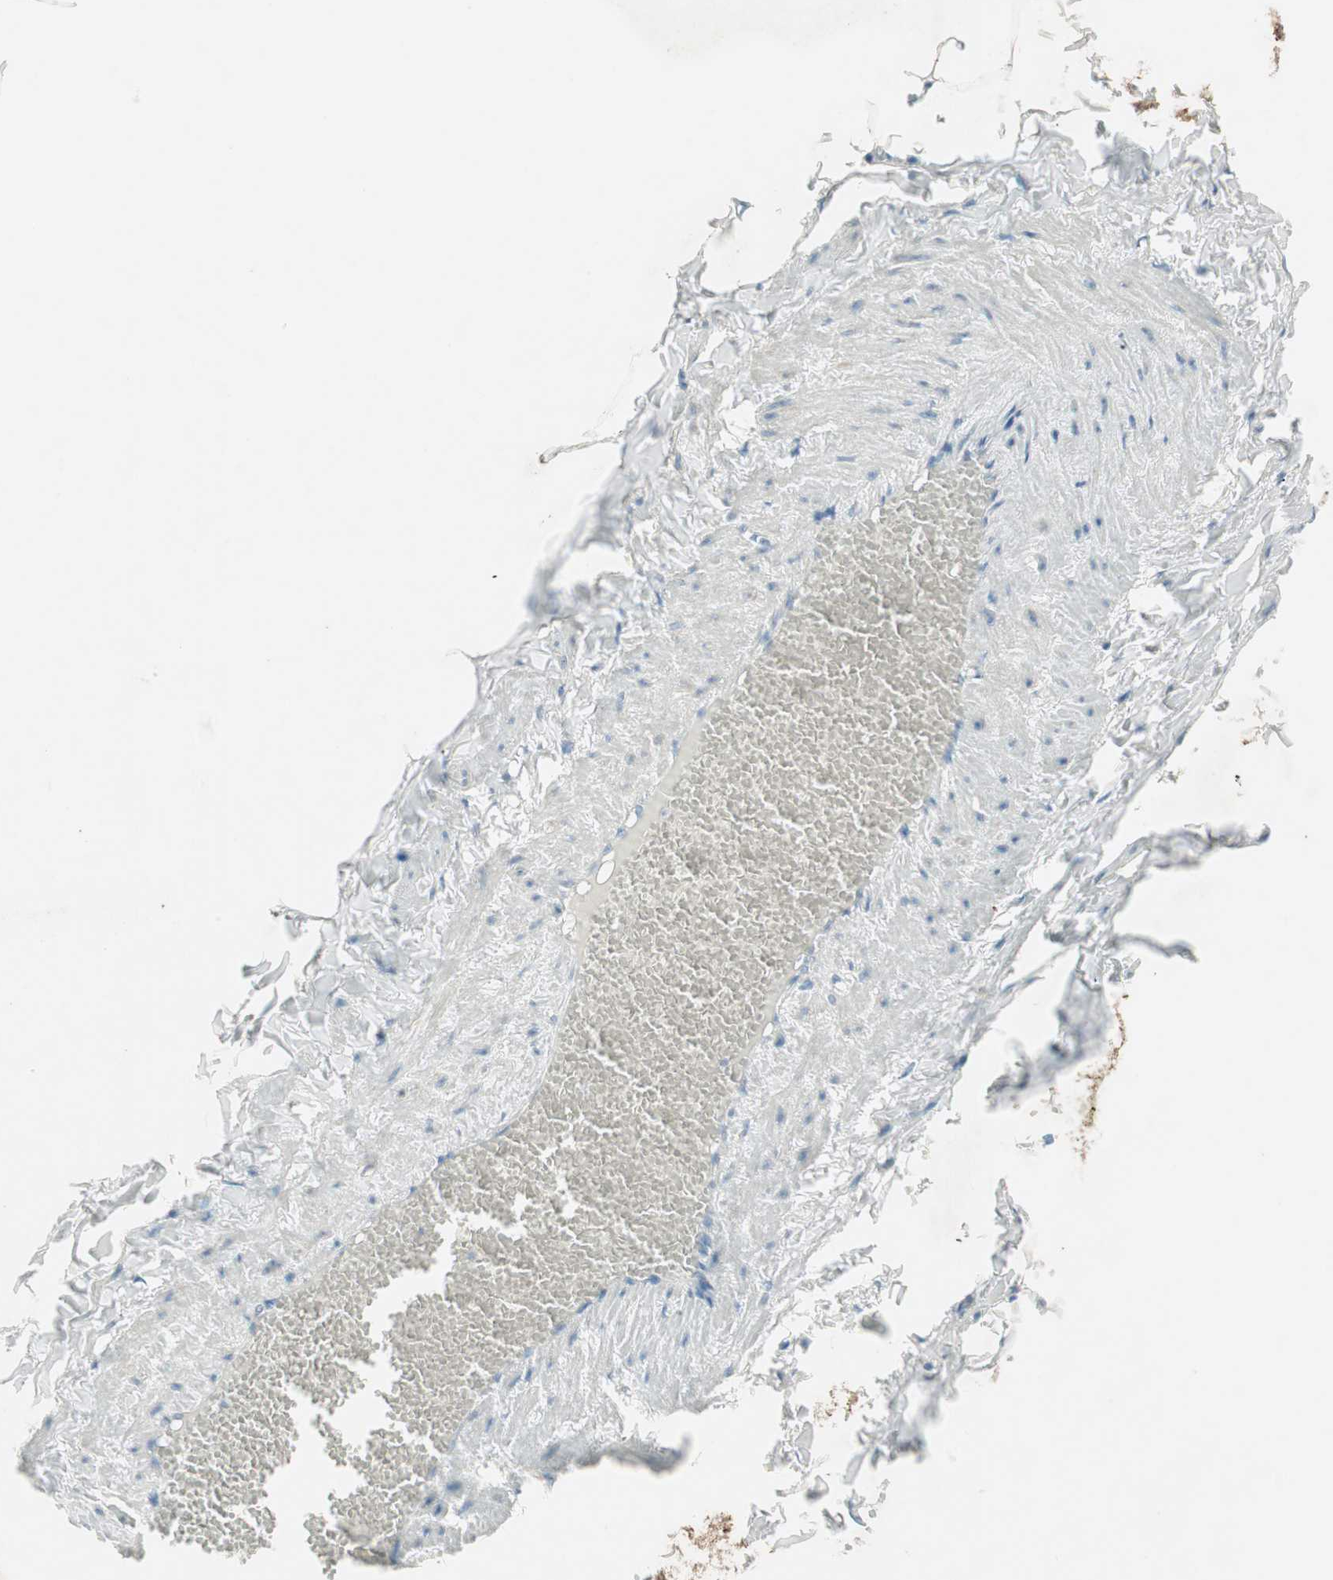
{"staining": {"intensity": "negative", "quantity": "none", "location": "none"}, "tissue": "adipose tissue", "cell_type": "Adipocytes", "image_type": "normal", "snomed": [{"axis": "morphology", "description": "Normal tissue, NOS"}, {"axis": "topography", "description": "Vascular tissue"}], "caption": "Immunohistochemistry of unremarkable adipose tissue displays no positivity in adipocytes. (DAB IHC visualized using brightfield microscopy, high magnification).", "gene": "NCLN", "patient": {"sex": "male", "age": 41}}